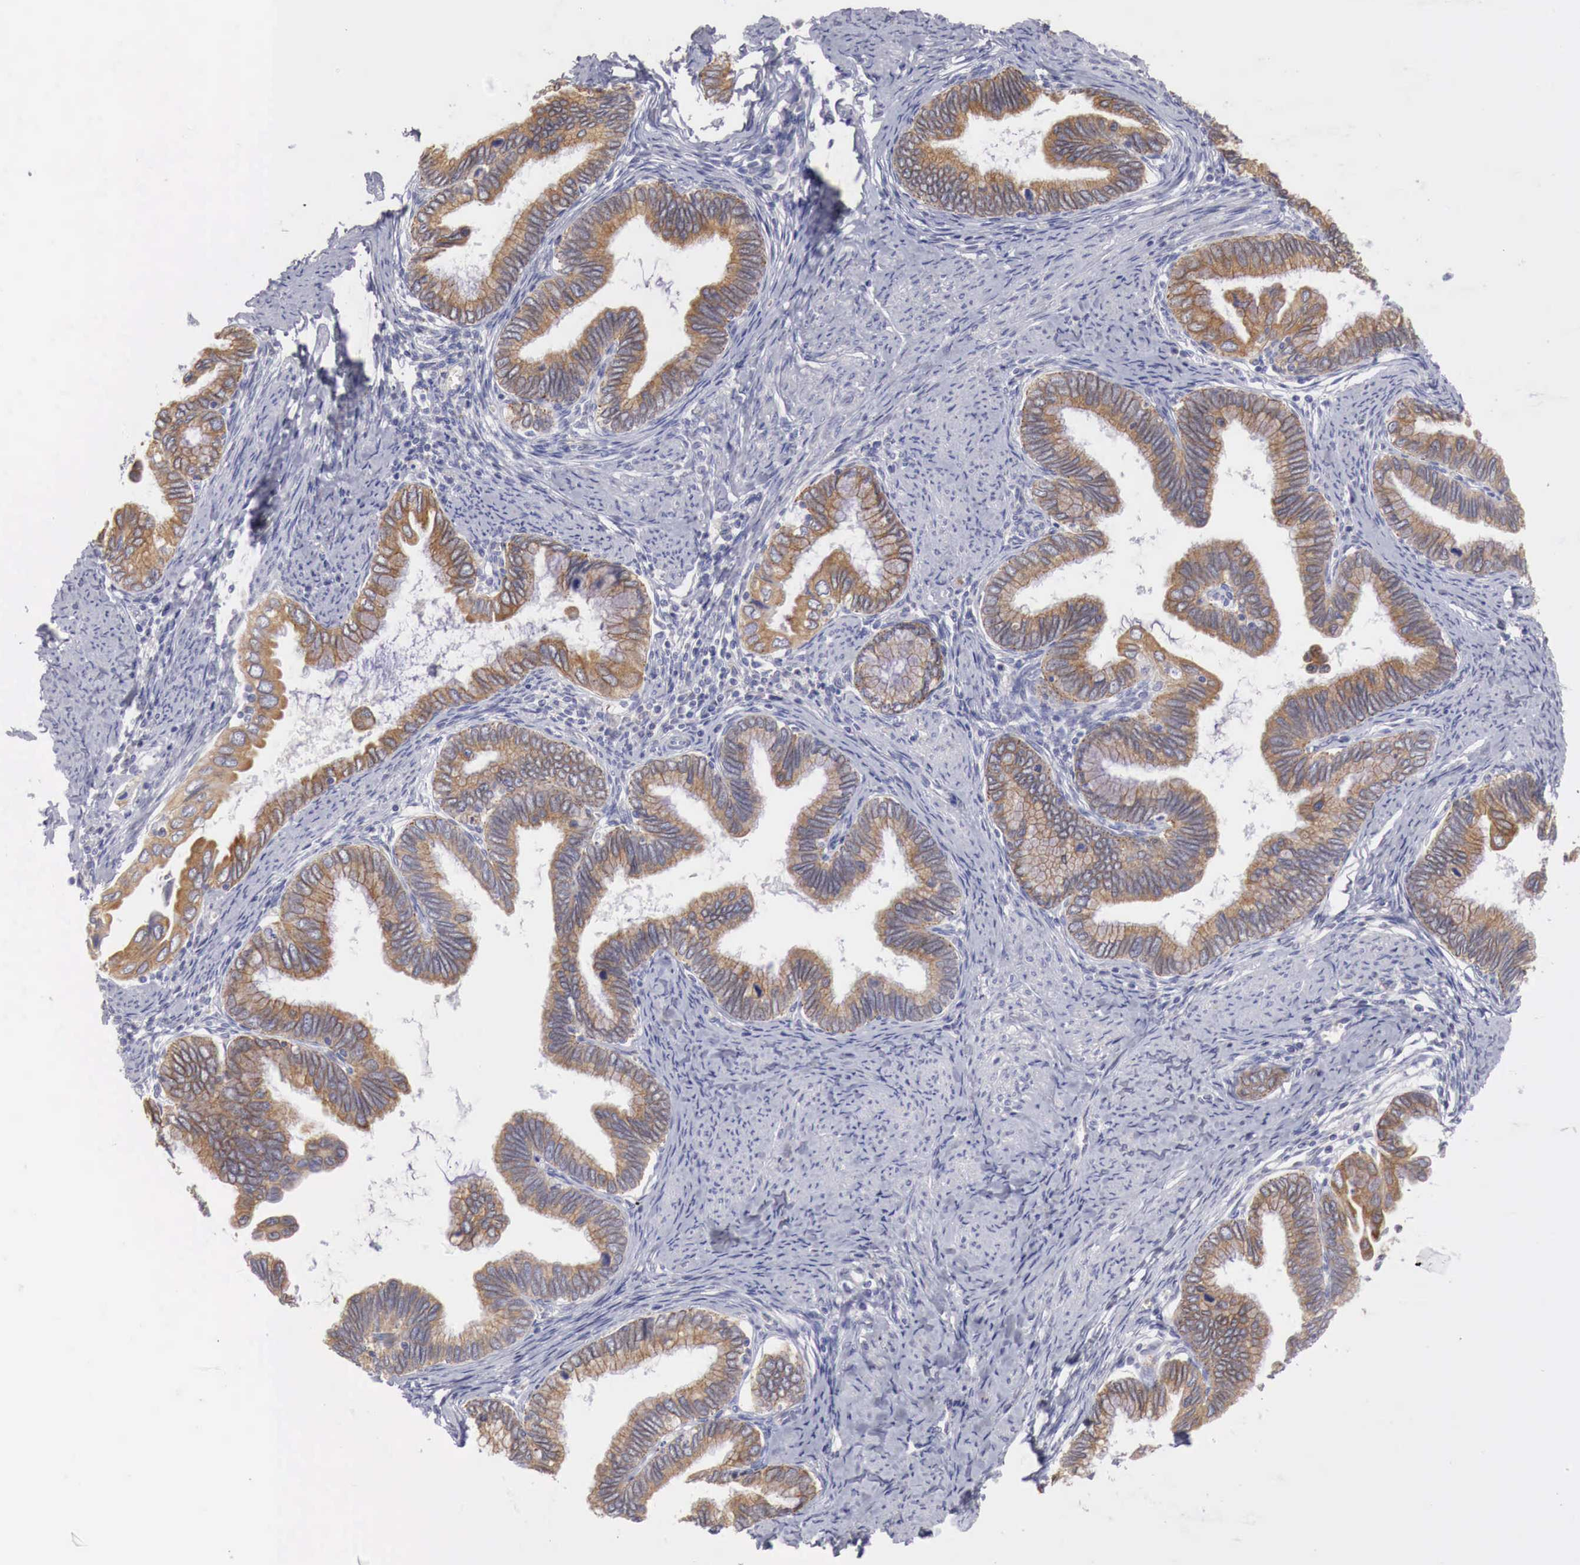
{"staining": {"intensity": "strong", "quantity": ">75%", "location": "cytoplasmic/membranous"}, "tissue": "cervical cancer", "cell_type": "Tumor cells", "image_type": "cancer", "snomed": [{"axis": "morphology", "description": "Adenocarcinoma, NOS"}, {"axis": "topography", "description": "Cervix"}], "caption": "A histopathology image of cervical cancer stained for a protein shows strong cytoplasmic/membranous brown staining in tumor cells. (brown staining indicates protein expression, while blue staining denotes nuclei).", "gene": "NSDHL", "patient": {"sex": "female", "age": 49}}